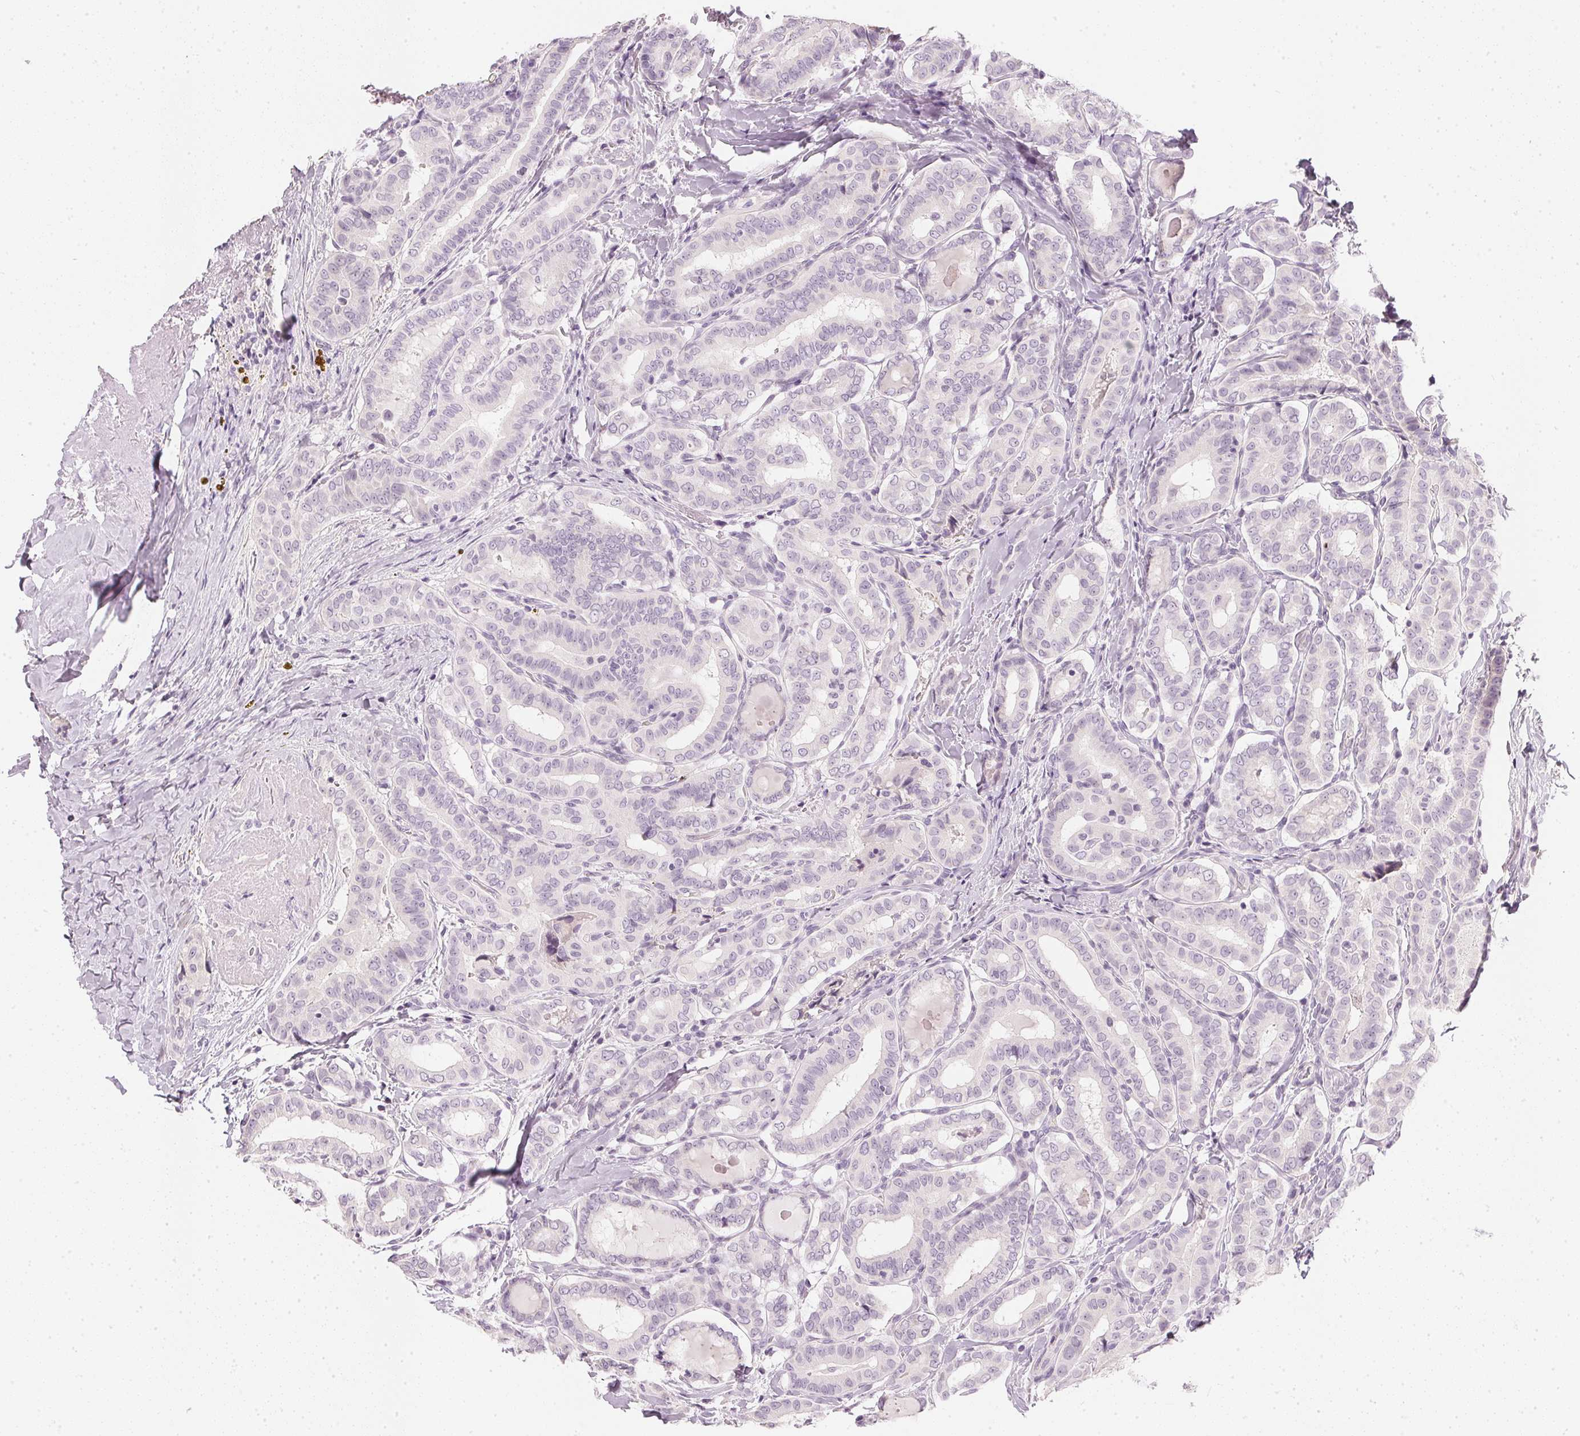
{"staining": {"intensity": "negative", "quantity": "none", "location": "none"}, "tissue": "thyroid cancer", "cell_type": "Tumor cells", "image_type": "cancer", "snomed": [{"axis": "morphology", "description": "Papillary adenocarcinoma, NOS"}, {"axis": "morphology", "description": "Papillary adenoma metastatic"}, {"axis": "topography", "description": "Thyroid gland"}], "caption": "The photomicrograph demonstrates no significant staining in tumor cells of thyroid cancer (papillary adenoma metastatic).", "gene": "CHST4", "patient": {"sex": "female", "age": 50}}